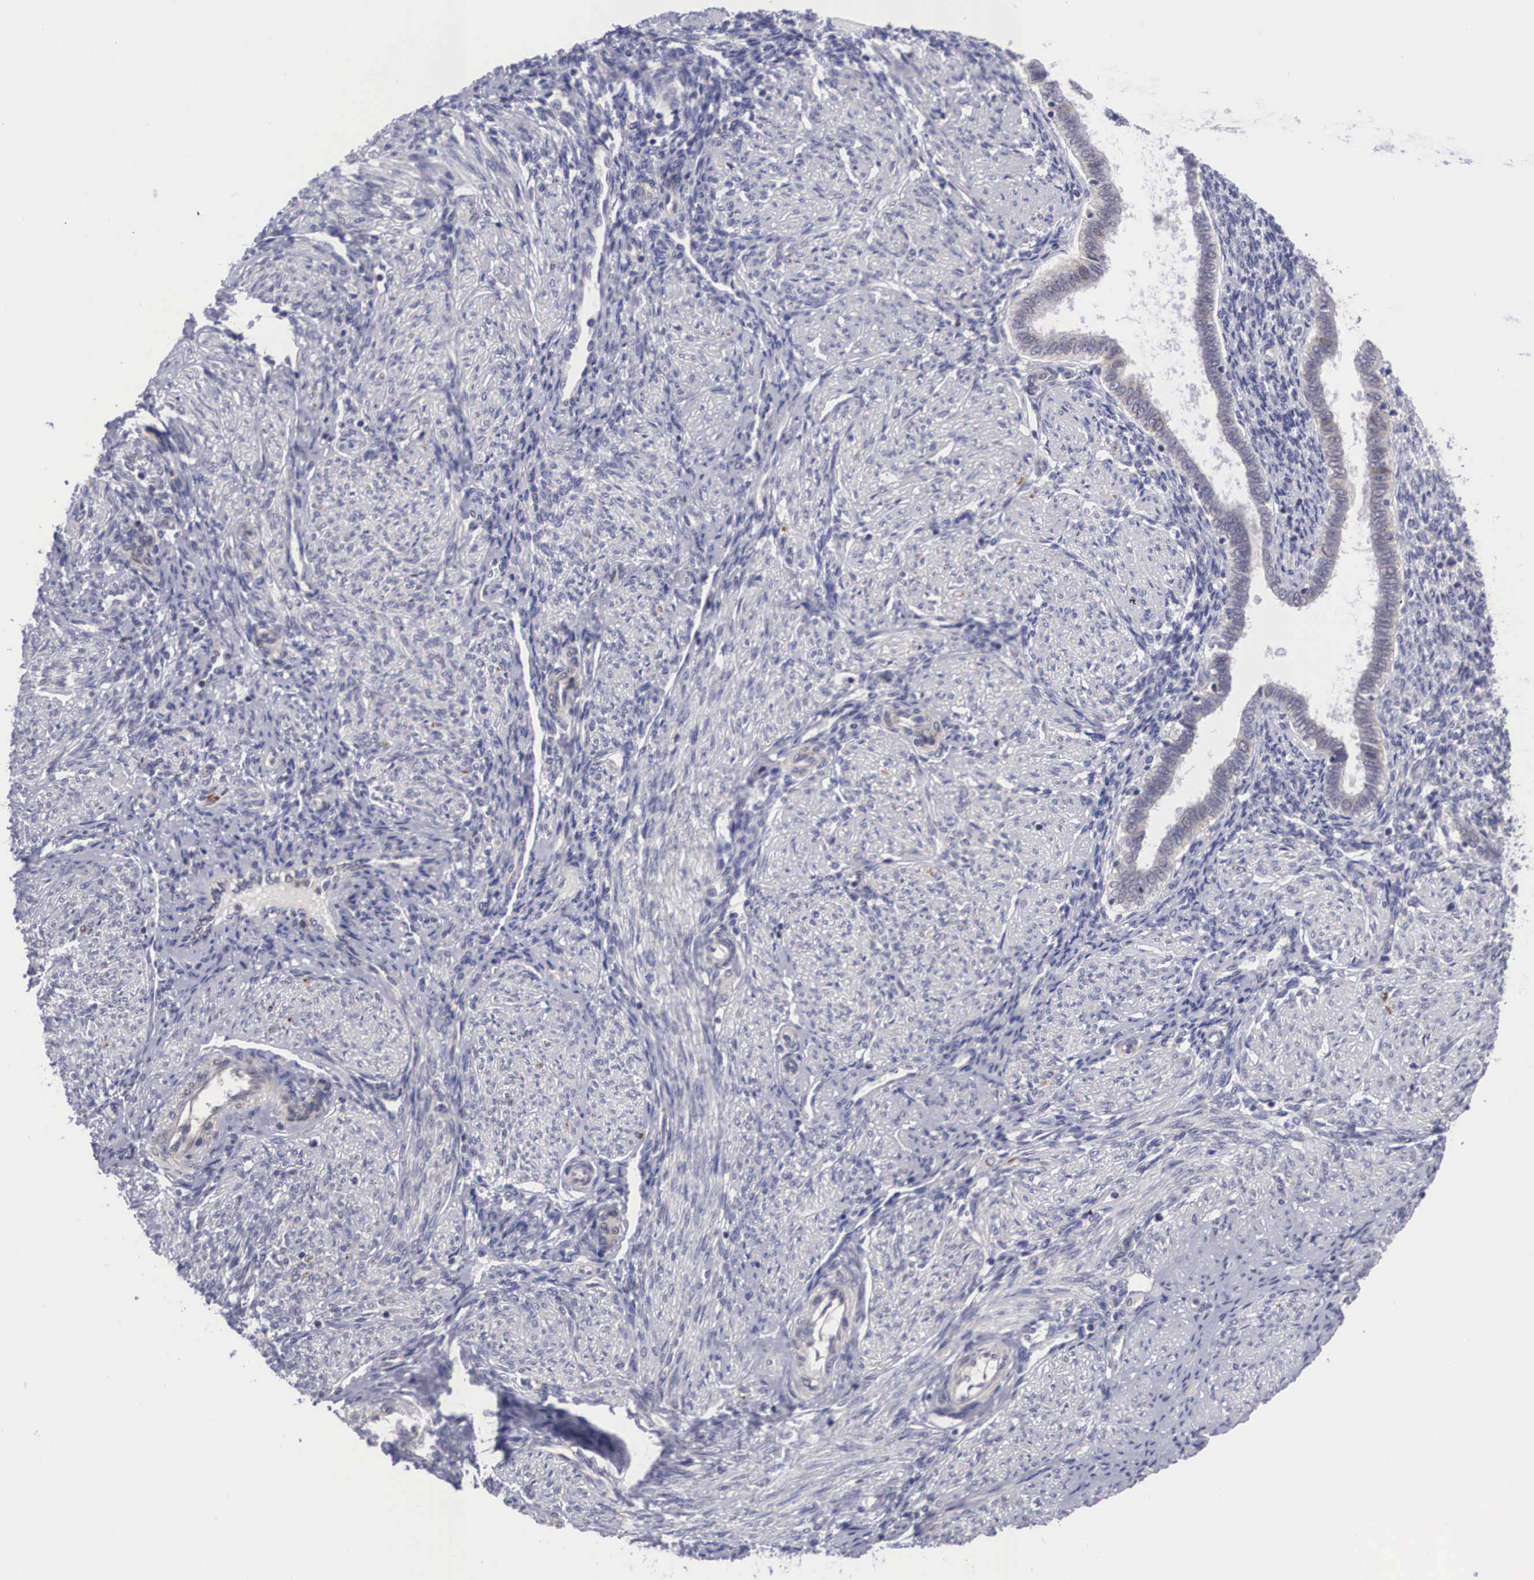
{"staining": {"intensity": "negative", "quantity": "none", "location": "none"}, "tissue": "endometrium", "cell_type": "Cells in endometrial stroma", "image_type": "normal", "snomed": [{"axis": "morphology", "description": "Normal tissue, NOS"}, {"axis": "topography", "description": "Endometrium"}], "caption": "DAB (3,3'-diaminobenzidine) immunohistochemical staining of benign endometrium exhibits no significant staining in cells in endometrial stroma.", "gene": "SOX11", "patient": {"sex": "female", "age": 36}}